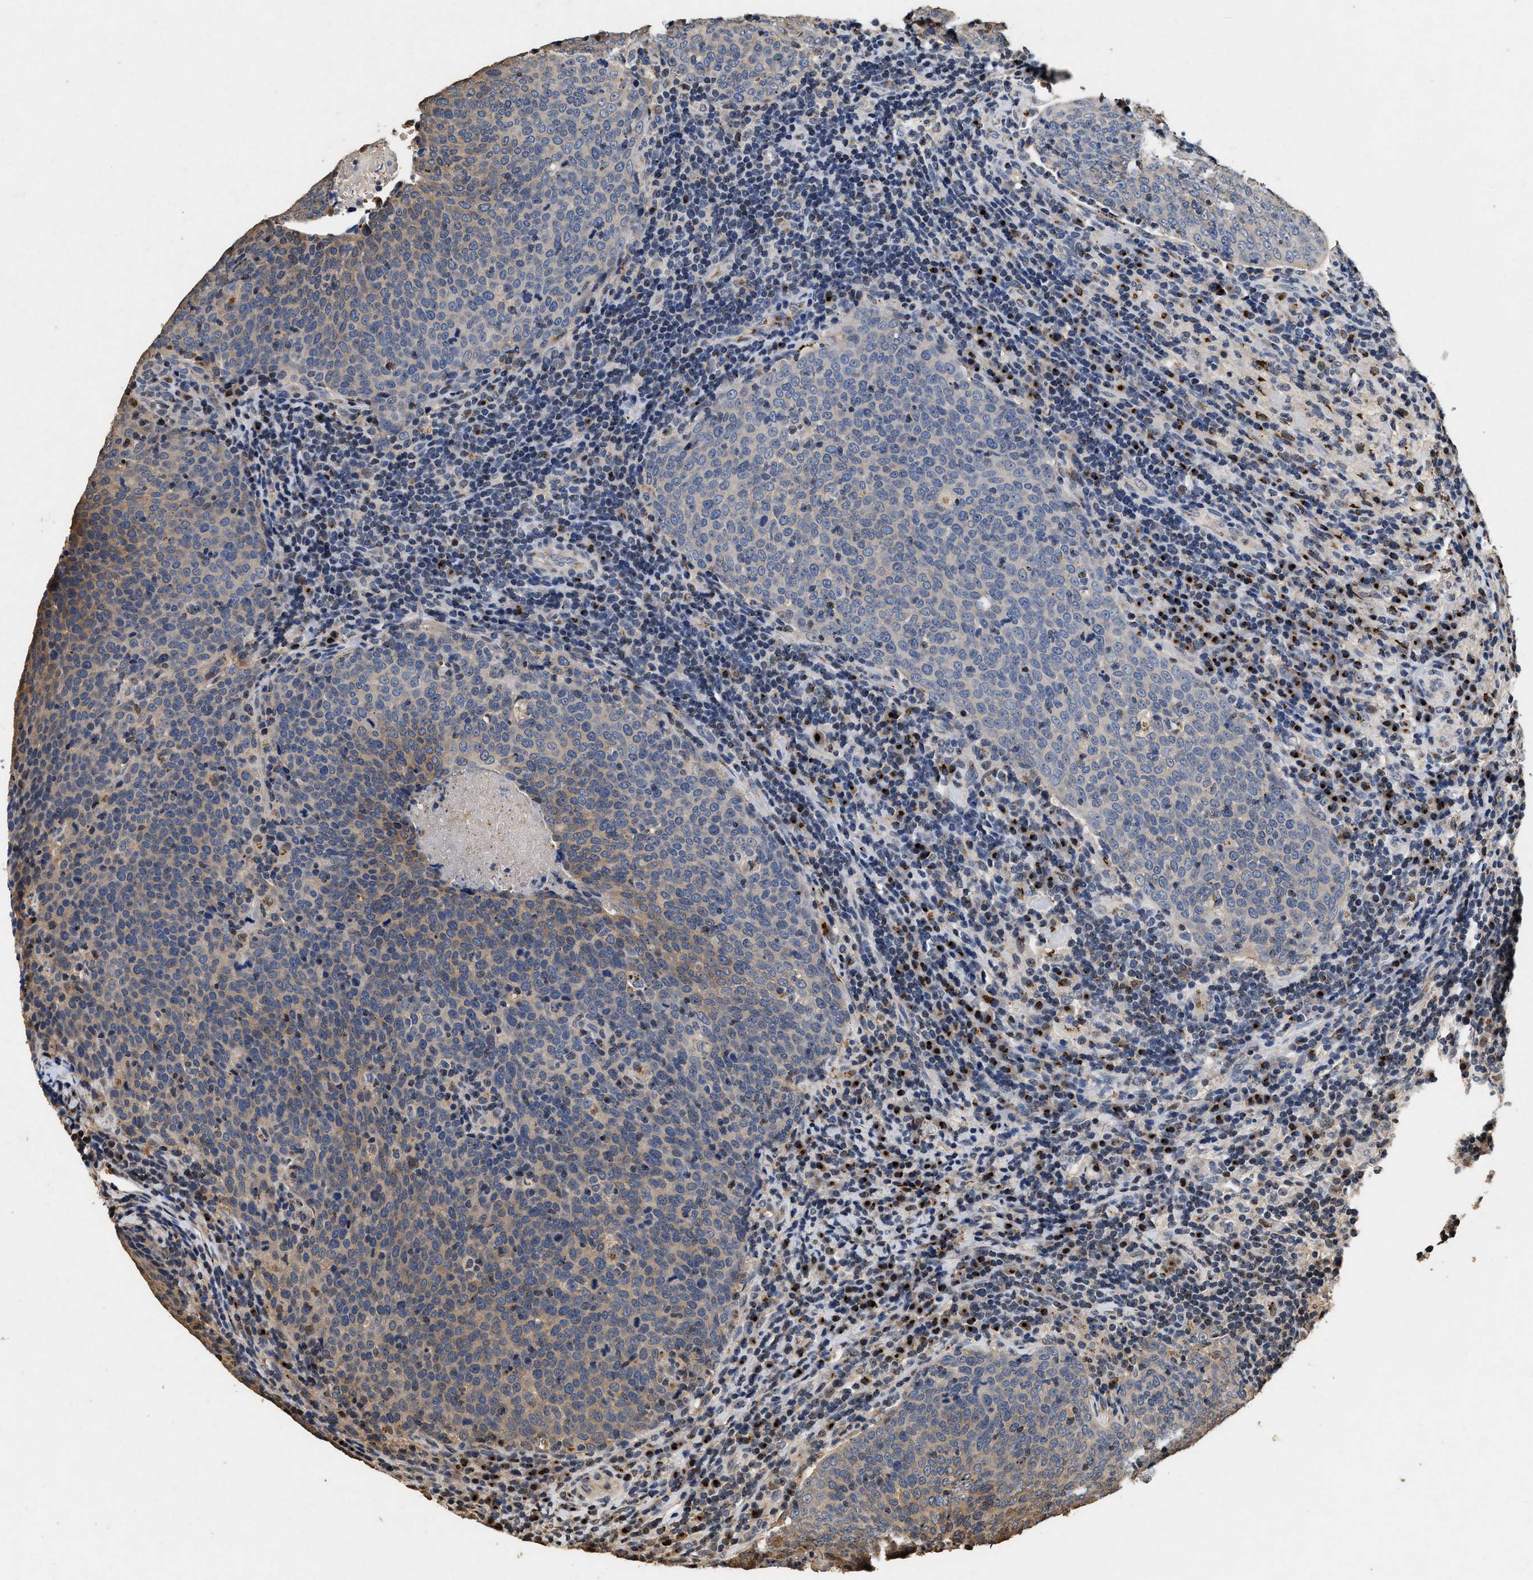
{"staining": {"intensity": "weak", "quantity": "25%-75%", "location": "cytoplasmic/membranous,nuclear"}, "tissue": "head and neck cancer", "cell_type": "Tumor cells", "image_type": "cancer", "snomed": [{"axis": "morphology", "description": "Squamous cell carcinoma, NOS"}, {"axis": "morphology", "description": "Squamous cell carcinoma, metastatic, NOS"}, {"axis": "topography", "description": "Lymph node"}, {"axis": "topography", "description": "Head-Neck"}], "caption": "The histopathology image demonstrates staining of metastatic squamous cell carcinoma (head and neck), revealing weak cytoplasmic/membranous and nuclear protein positivity (brown color) within tumor cells.", "gene": "TPST2", "patient": {"sex": "male", "age": 62}}